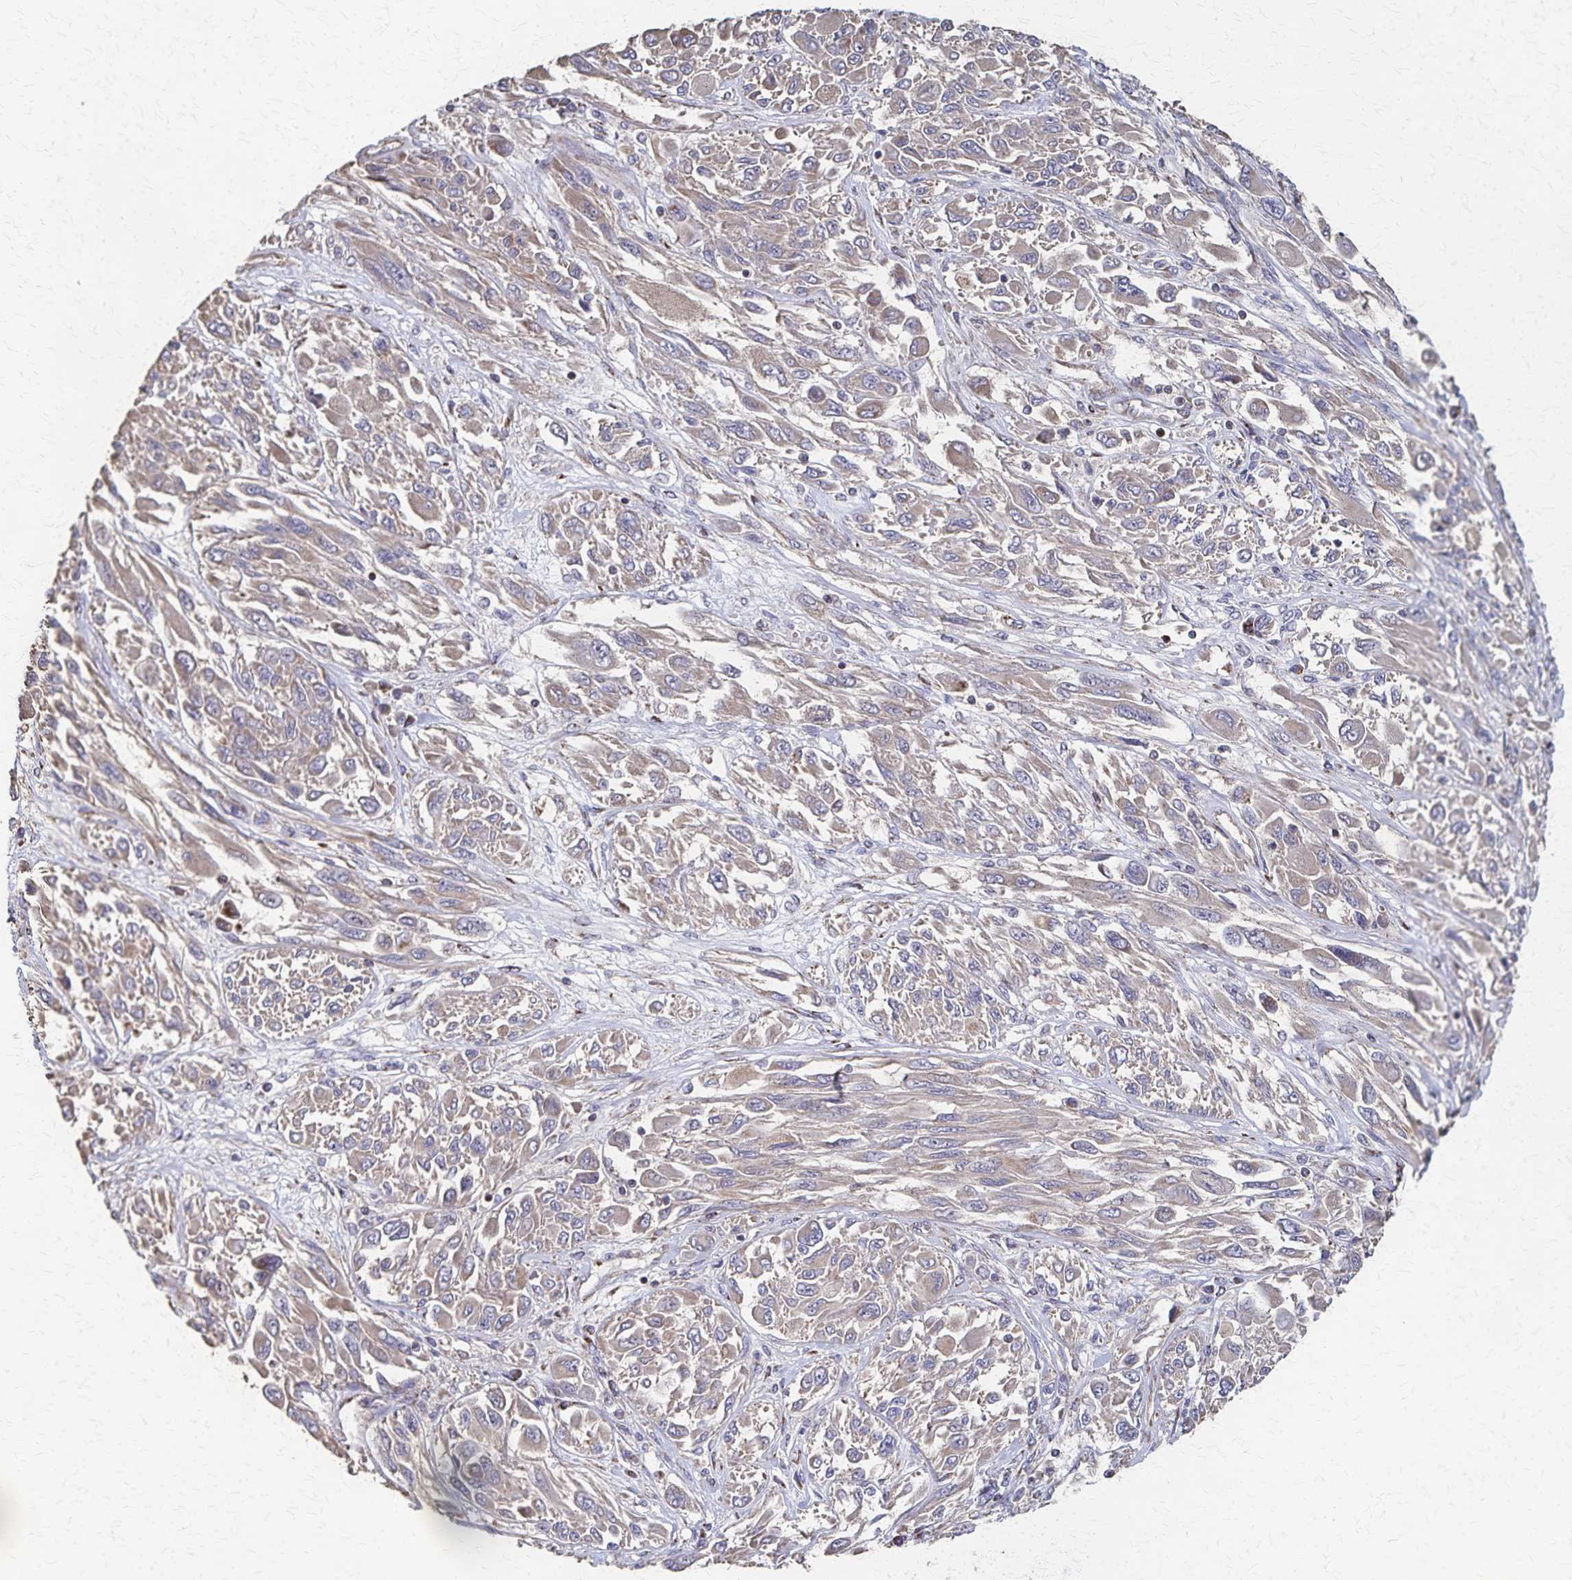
{"staining": {"intensity": "weak", "quantity": "<25%", "location": "cytoplasmic/membranous"}, "tissue": "melanoma", "cell_type": "Tumor cells", "image_type": "cancer", "snomed": [{"axis": "morphology", "description": "Malignant melanoma, NOS"}, {"axis": "topography", "description": "Skin"}], "caption": "A photomicrograph of human melanoma is negative for staining in tumor cells.", "gene": "PGAP2", "patient": {"sex": "female", "age": 91}}